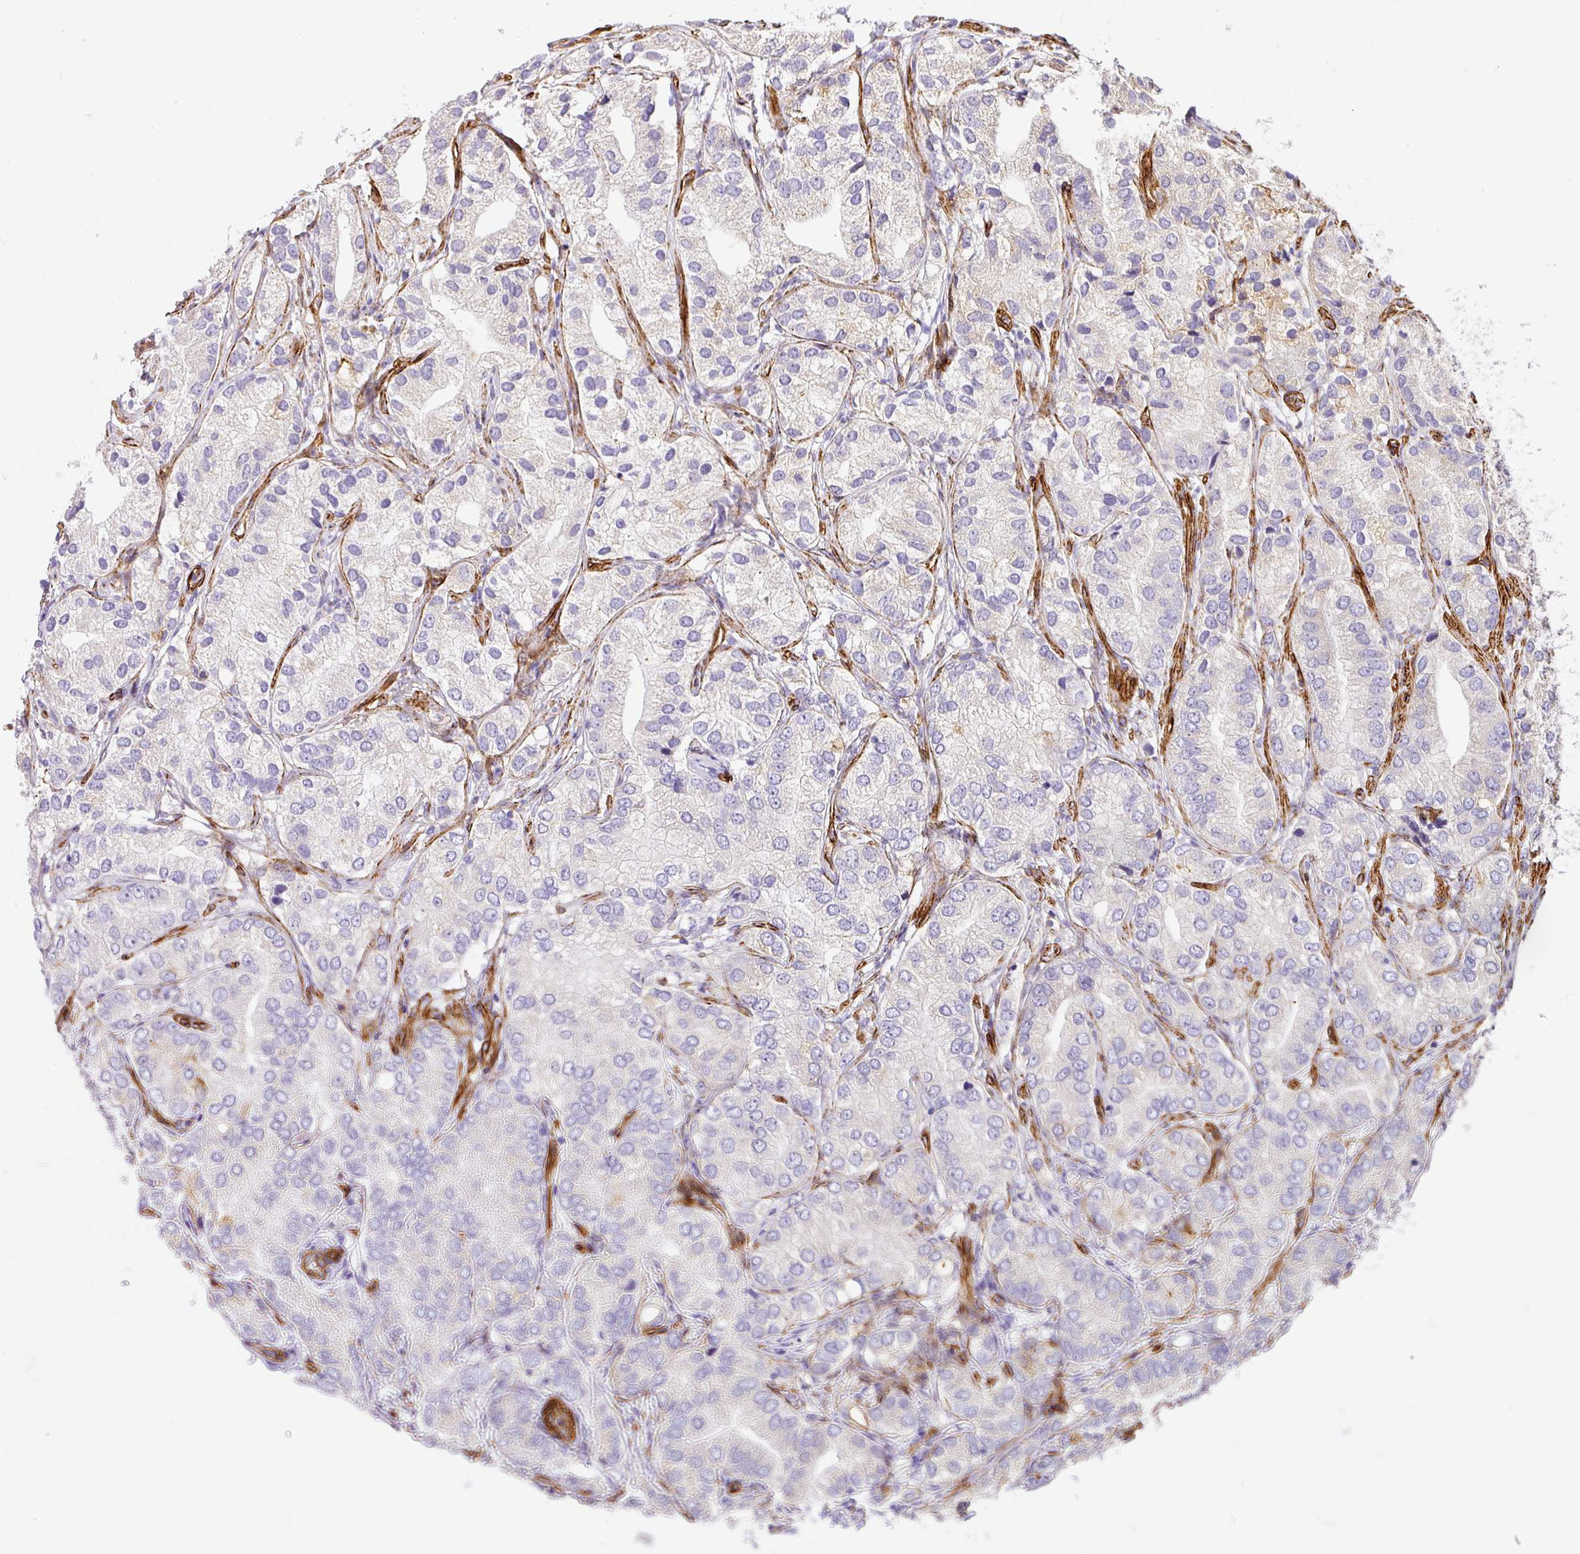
{"staining": {"intensity": "negative", "quantity": "none", "location": "none"}, "tissue": "prostate cancer", "cell_type": "Tumor cells", "image_type": "cancer", "snomed": [{"axis": "morphology", "description": "Adenocarcinoma, High grade"}, {"axis": "topography", "description": "Prostate"}], "caption": "DAB (3,3'-diaminobenzidine) immunohistochemical staining of adenocarcinoma (high-grade) (prostate) exhibits no significant staining in tumor cells.", "gene": "SLC25A17", "patient": {"sex": "male", "age": 82}}